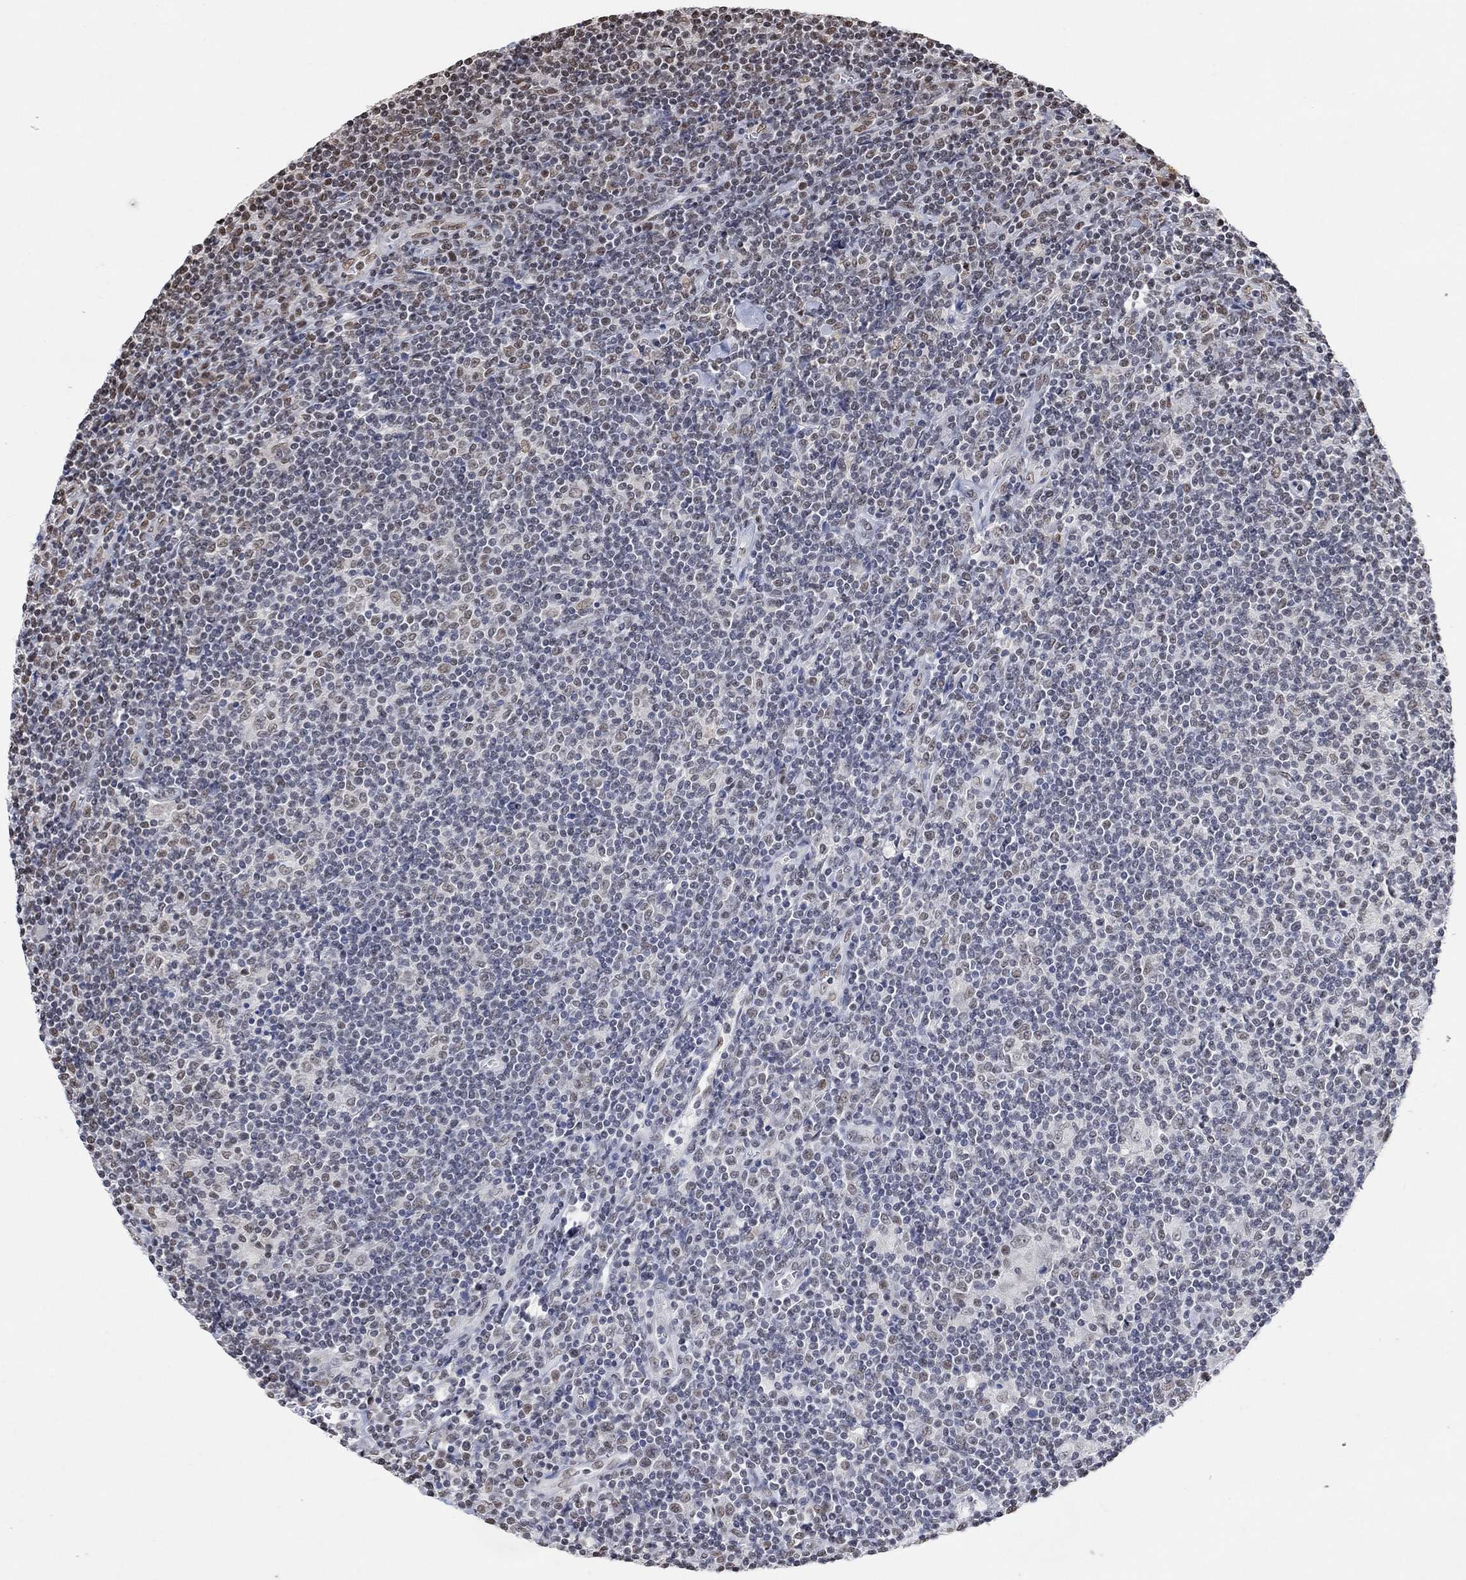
{"staining": {"intensity": "weak", "quantity": ">75%", "location": "nuclear"}, "tissue": "lymphoma", "cell_type": "Tumor cells", "image_type": "cancer", "snomed": [{"axis": "morphology", "description": "Hodgkin's disease, NOS"}, {"axis": "topography", "description": "Lymph node"}], "caption": "Hodgkin's disease stained with DAB immunohistochemistry (IHC) displays low levels of weak nuclear positivity in about >75% of tumor cells.", "gene": "USP39", "patient": {"sex": "male", "age": 40}}